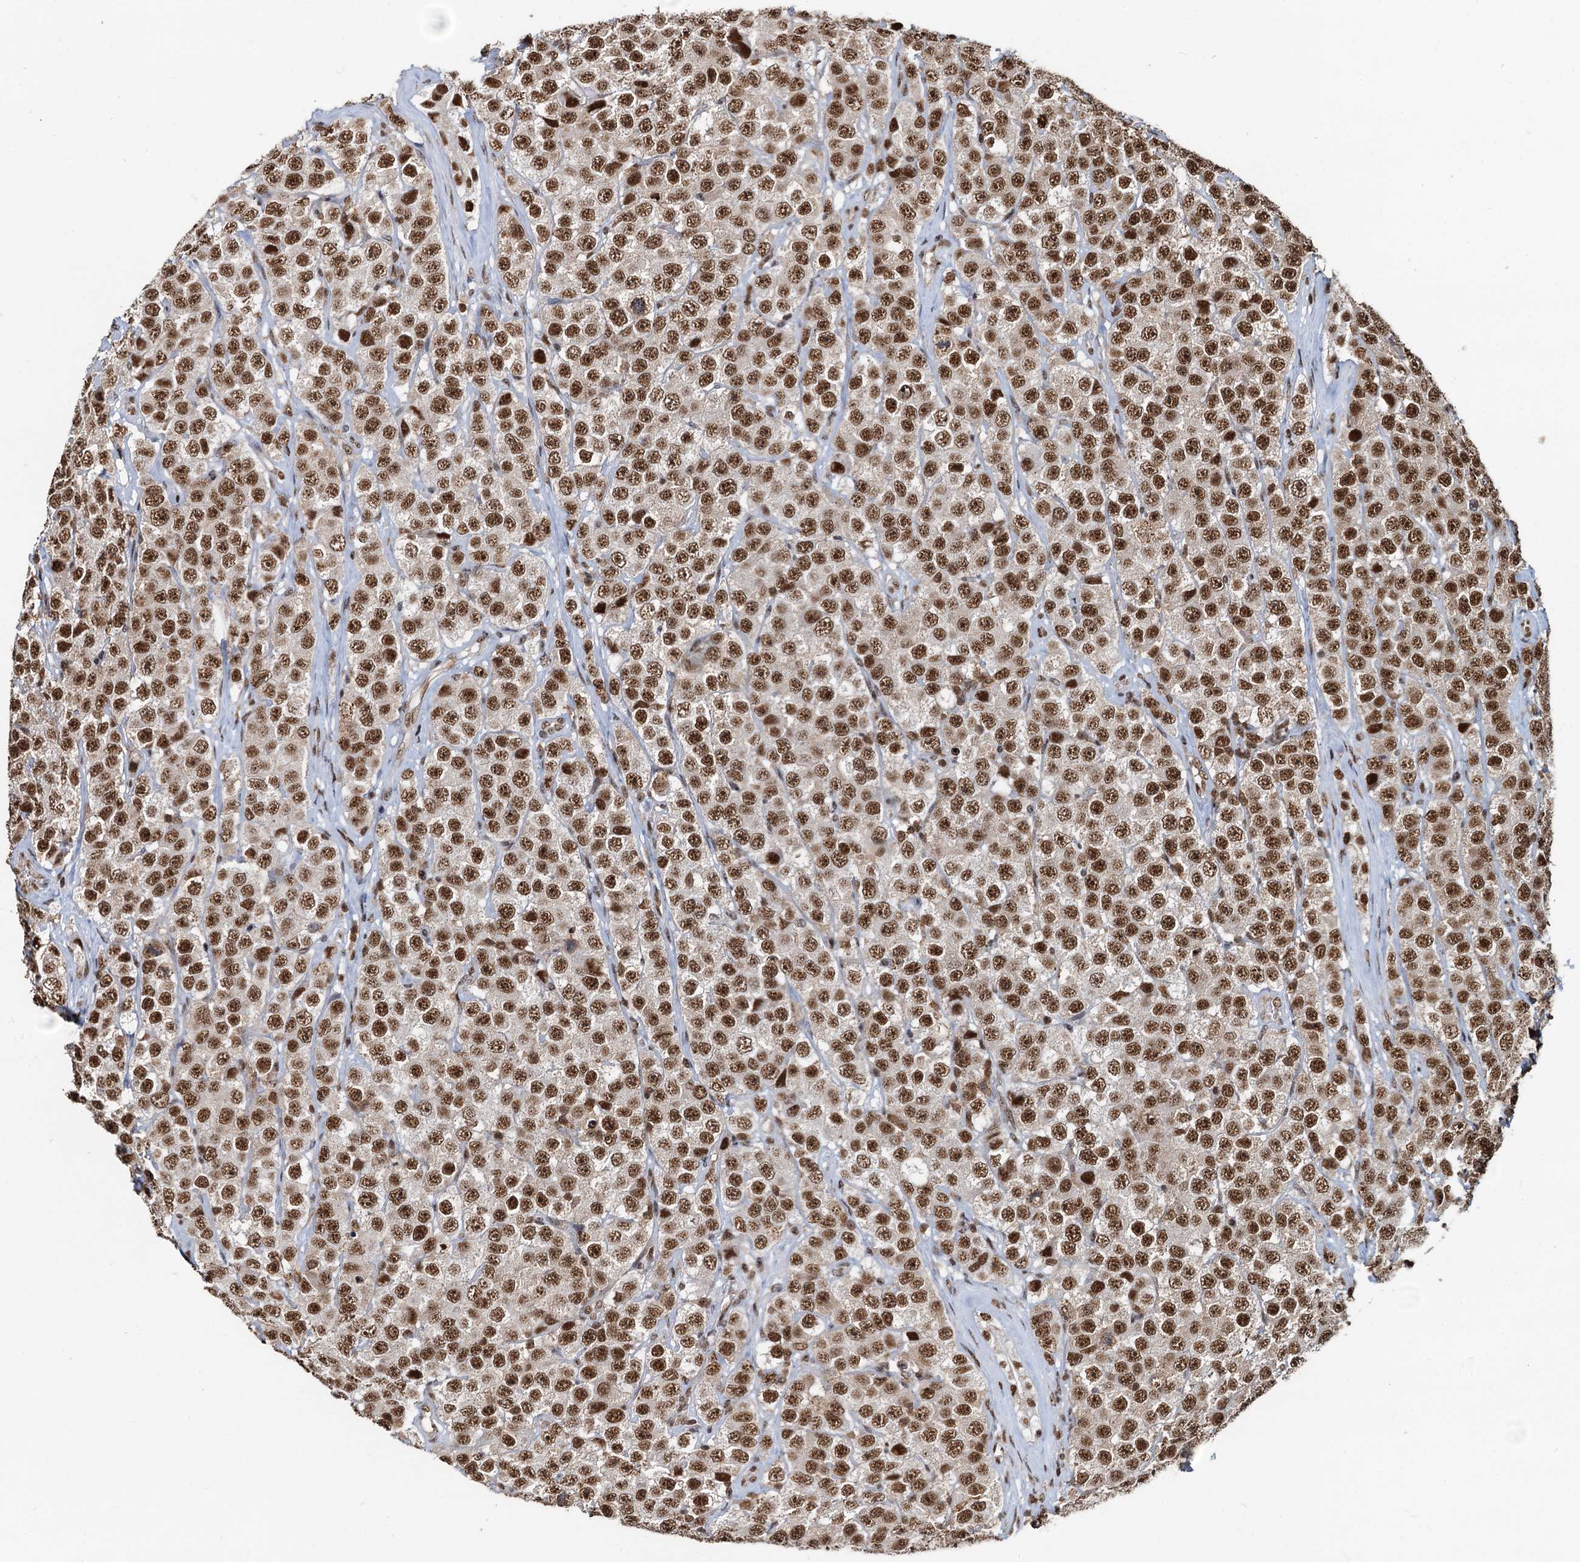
{"staining": {"intensity": "strong", "quantity": ">75%", "location": "nuclear"}, "tissue": "testis cancer", "cell_type": "Tumor cells", "image_type": "cancer", "snomed": [{"axis": "morphology", "description": "Seminoma, NOS"}, {"axis": "topography", "description": "Testis"}], "caption": "Immunohistochemistry of testis seminoma reveals high levels of strong nuclear expression in about >75% of tumor cells.", "gene": "RSRC2", "patient": {"sex": "male", "age": 28}}